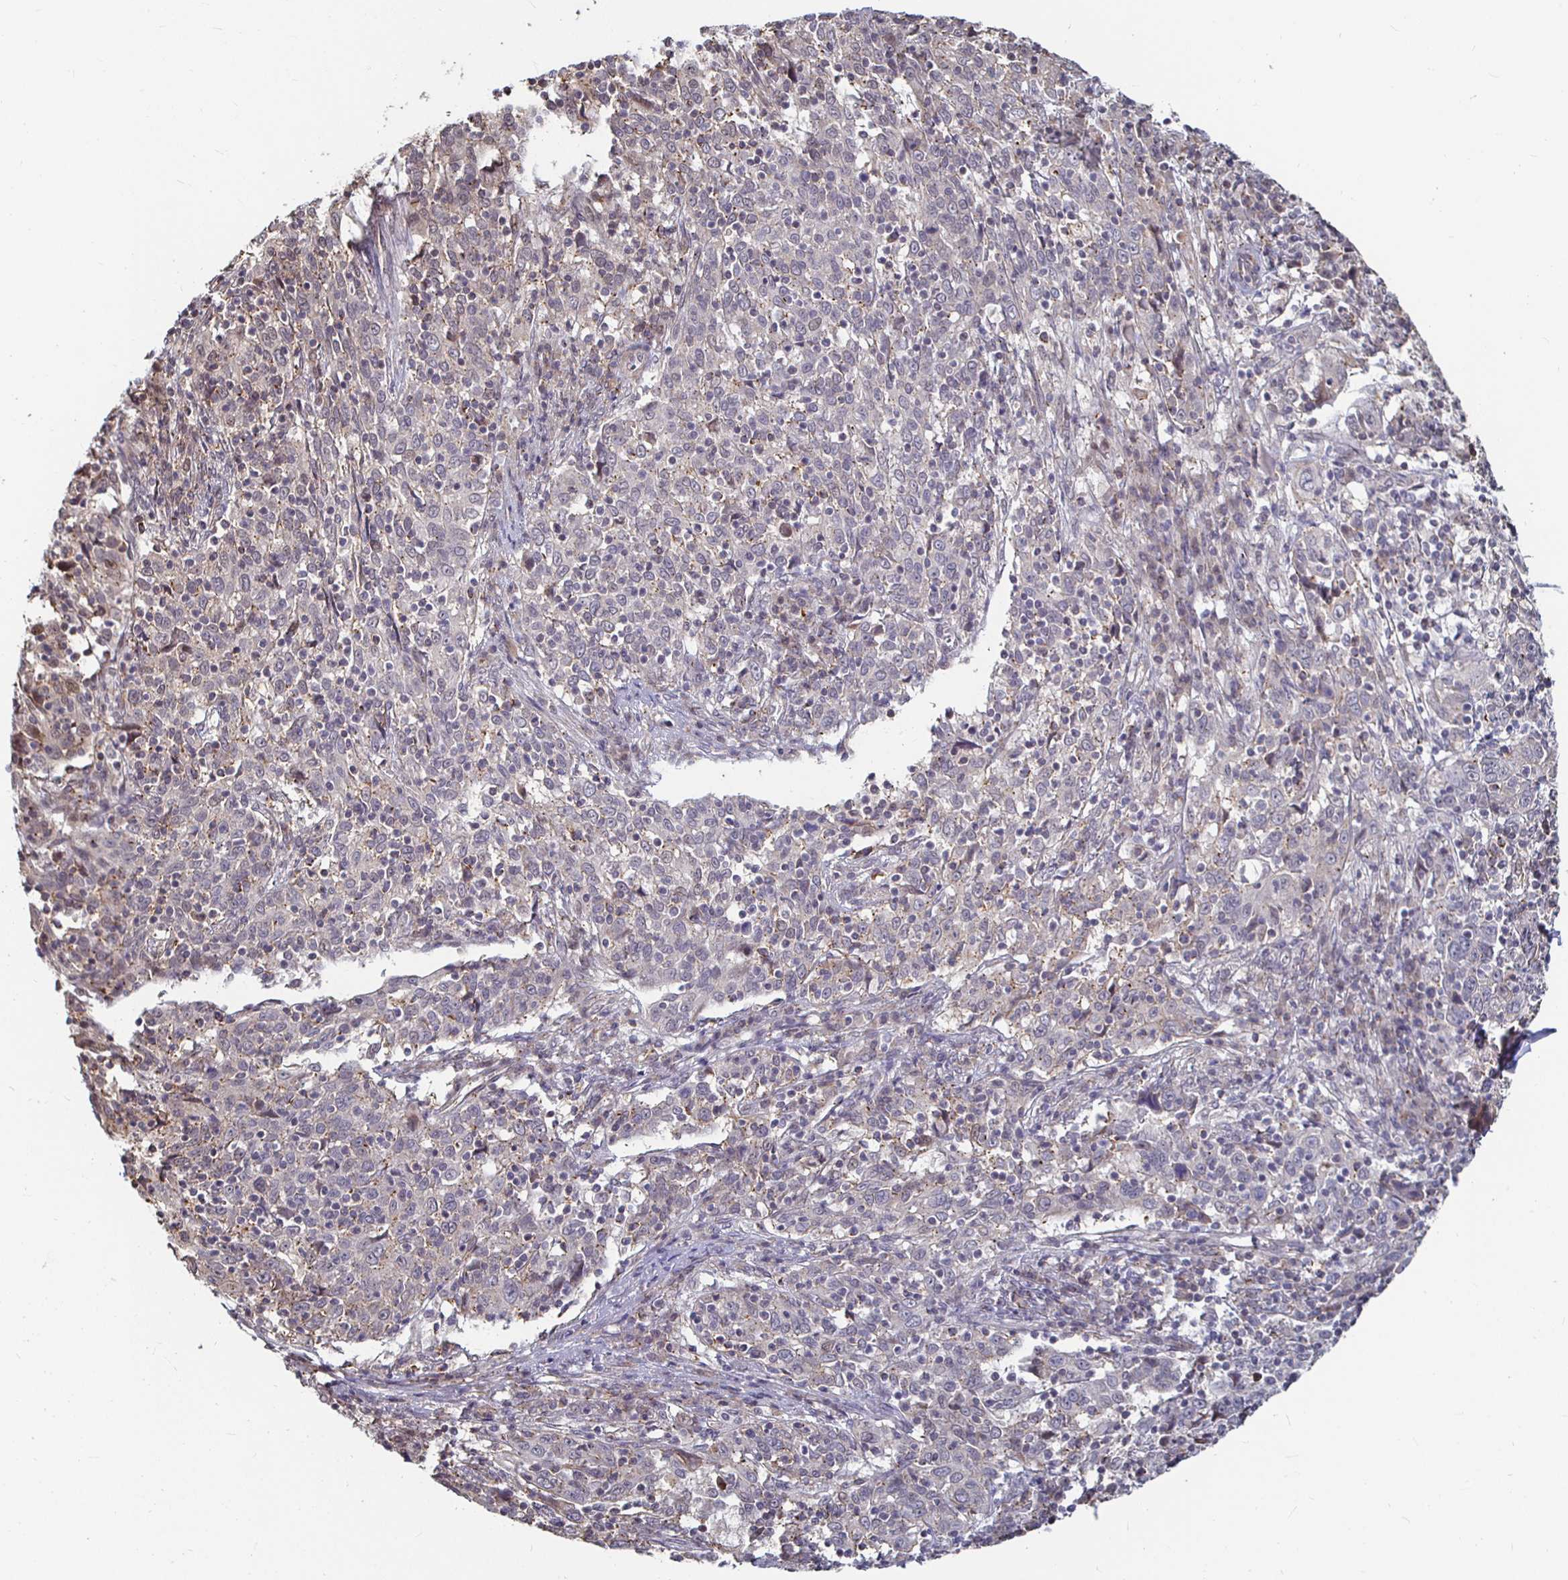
{"staining": {"intensity": "negative", "quantity": "none", "location": "none"}, "tissue": "cervical cancer", "cell_type": "Tumor cells", "image_type": "cancer", "snomed": [{"axis": "morphology", "description": "Squamous cell carcinoma, NOS"}, {"axis": "topography", "description": "Cervix"}], "caption": "Immunohistochemistry micrograph of neoplastic tissue: human cervical squamous cell carcinoma stained with DAB (3,3'-diaminobenzidine) displays no significant protein staining in tumor cells. Nuclei are stained in blue.", "gene": "CAPN11", "patient": {"sex": "female", "age": 46}}